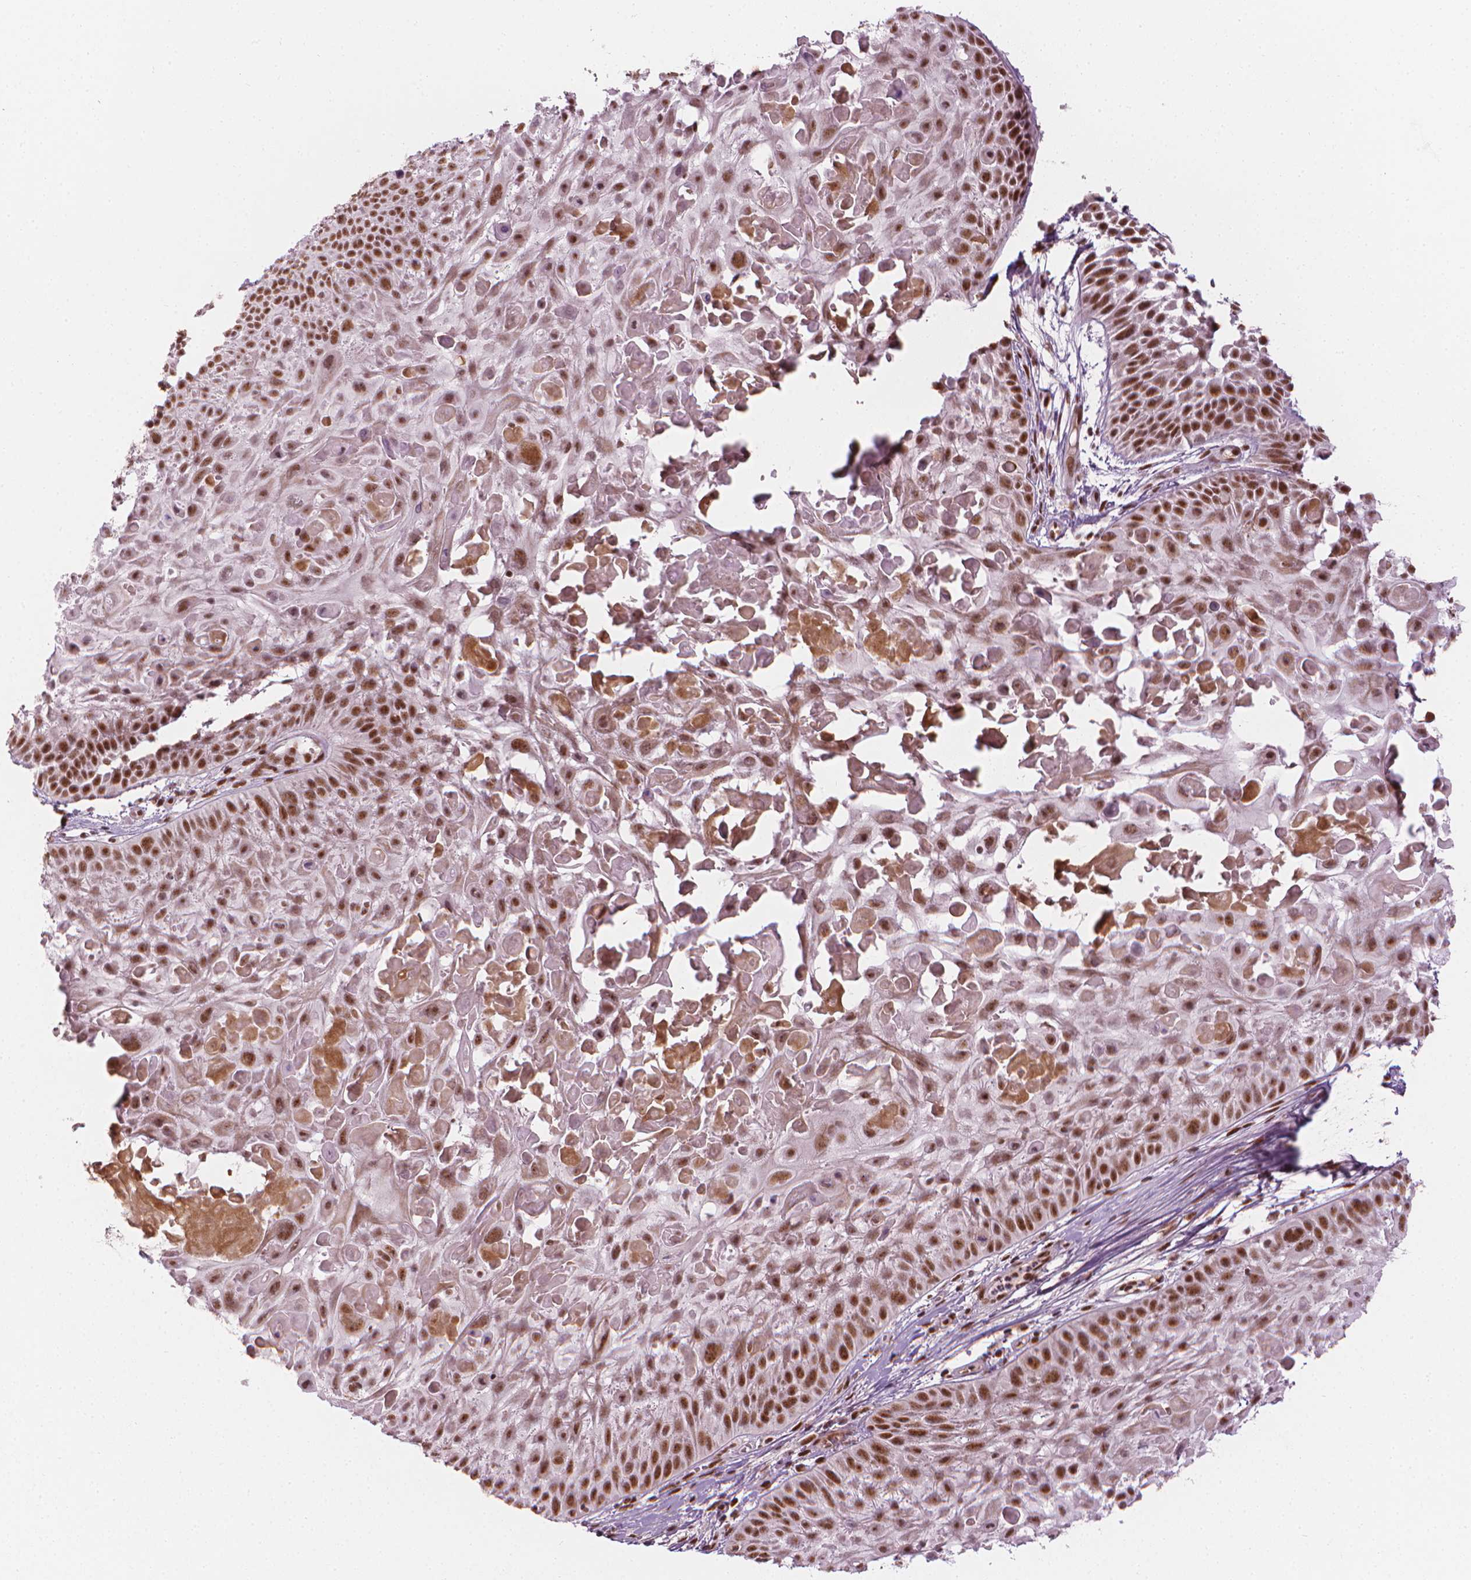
{"staining": {"intensity": "moderate", "quantity": ">75%", "location": "nuclear"}, "tissue": "skin cancer", "cell_type": "Tumor cells", "image_type": "cancer", "snomed": [{"axis": "morphology", "description": "Squamous cell carcinoma, NOS"}, {"axis": "topography", "description": "Skin"}, {"axis": "topography", "description": "Anal"}], "caption": "This is an image of immunohistochemistry staining of skin cancer (squamous cell carcinoma), which shows moderate staining in the nuclear of tumor cells.", "gene": "ELF2", "patient": {"sex": "female", "age": 75}}